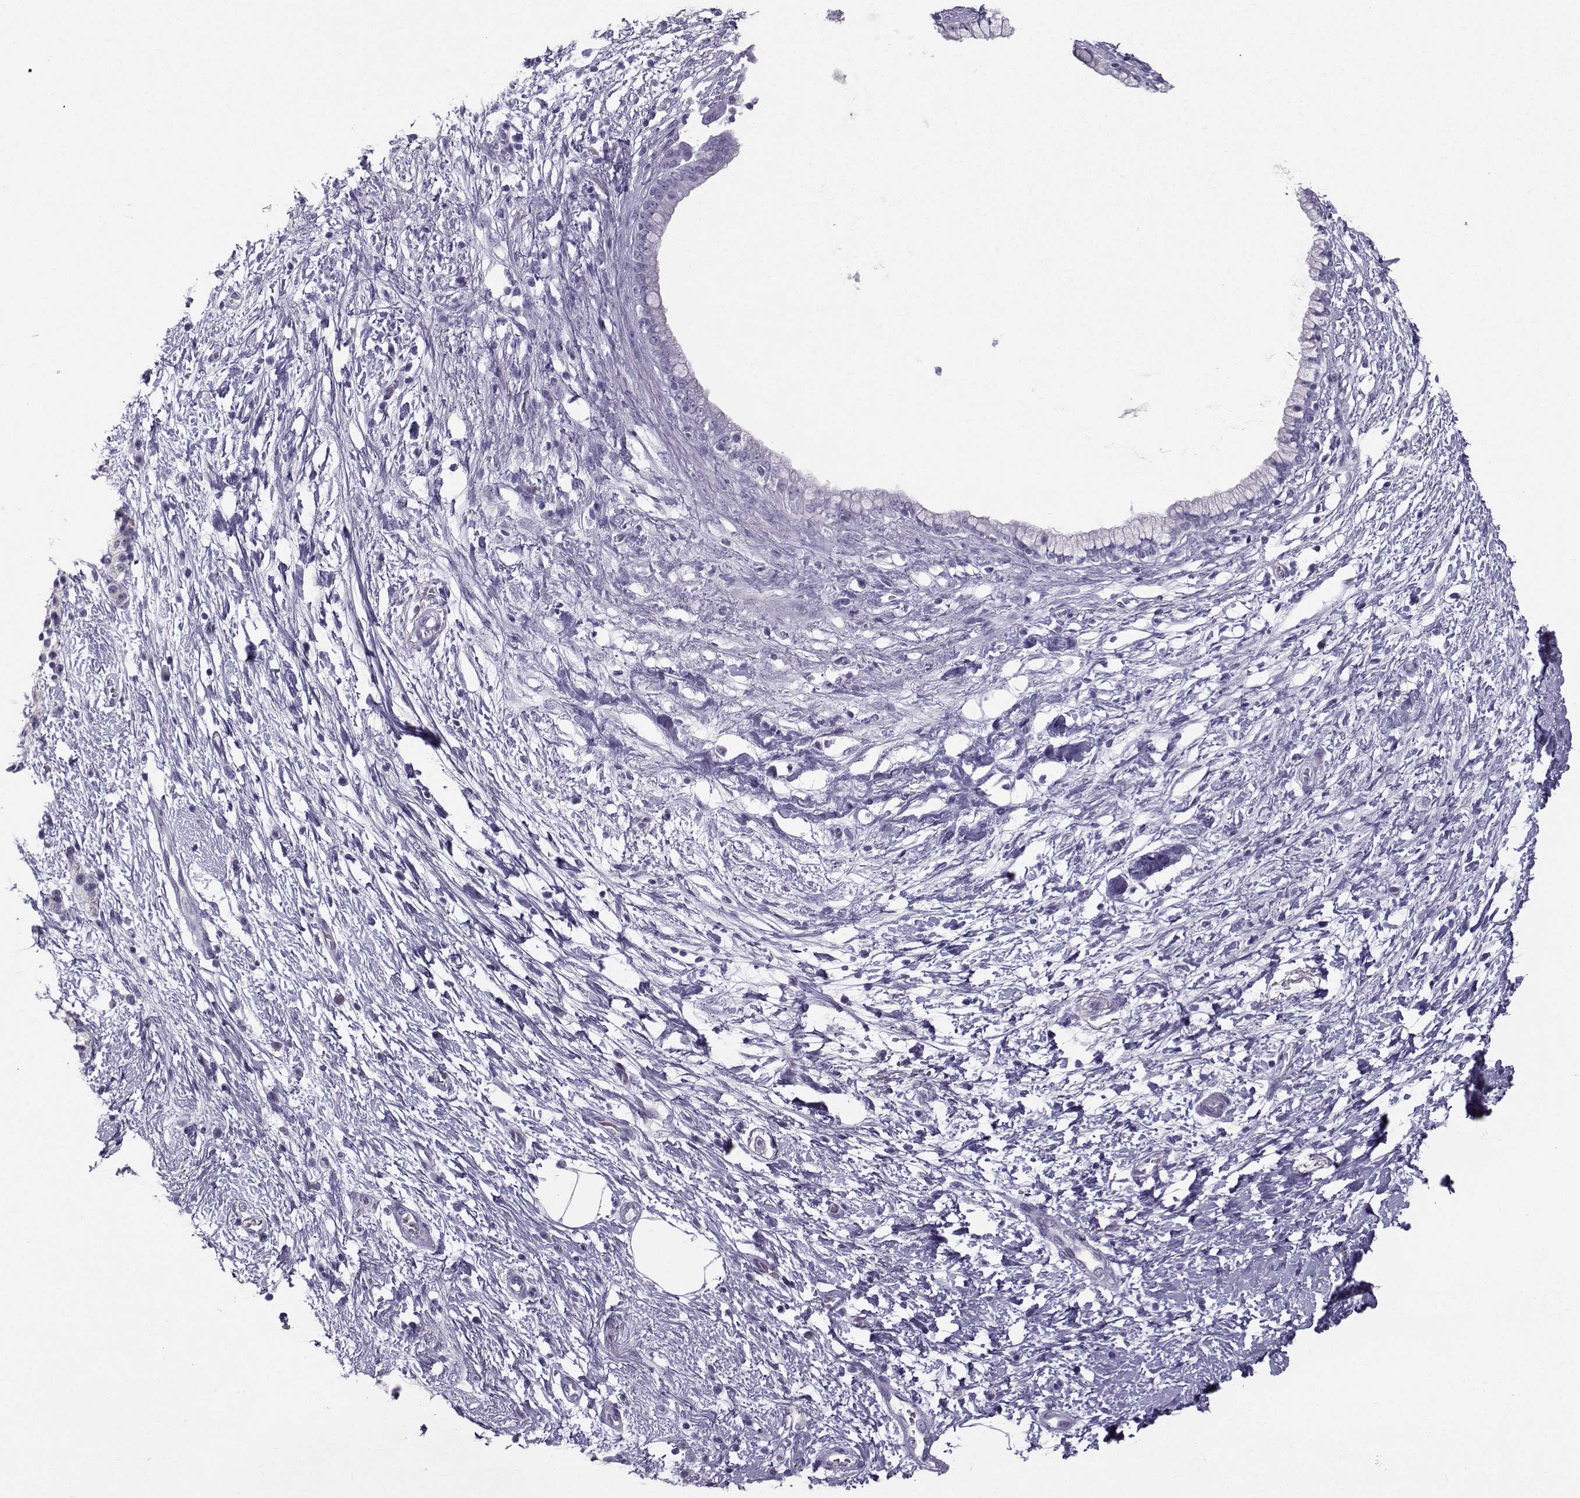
{"staining": {"intensity": "negative", "quantity": "none", "location": "none"}, "tissue": "pancreatic cancer", "cell_type": "Tumor cells", "image_type": "cancer", "snomed": [{"axis": "morphology", "description": "Adenocarcinoma, NOS"}, {"axis": "topography", "description": "Pancreas"}], "caption": "Immunohistochemical staining of pancreatic cancer (adenocarcinoma) reveals no significant positivity in tumor cells. (Brightfield microscopy of DAB IHC at high magnification).", "gene": "ZBTB8B", "patient": {"sex": "female", "age": 72}}